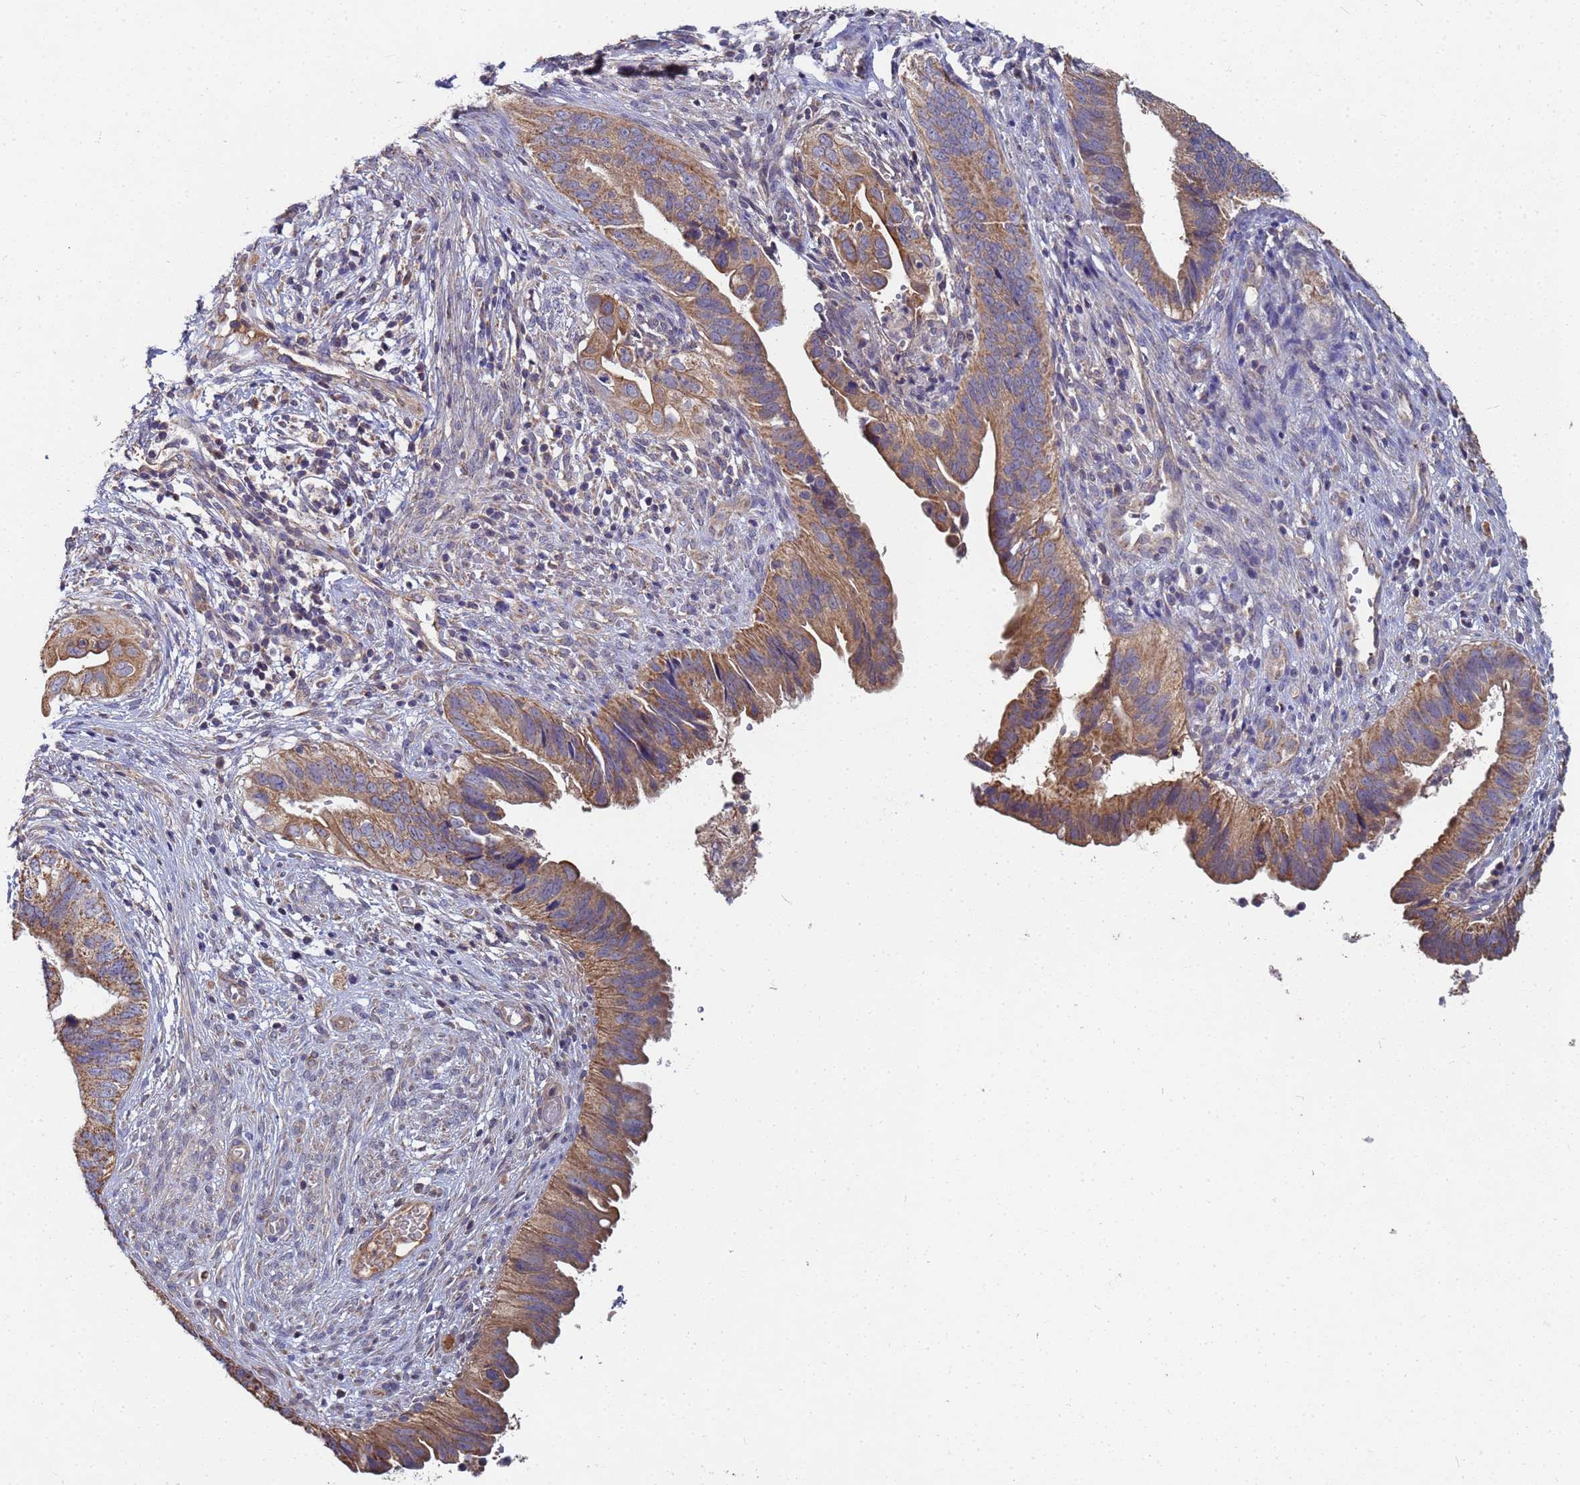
{"staining": {"intensity": "moderate", "quantity": ">75%", "location": "cytoplasmic/membranous"}, "tissue": "cervical cancer", "cell_type": "Tumor cells", "image_type": "cancer", "snomed": [{"axis": "morphology", "description": "Adenocarcinoma, NOS"}, {"axis": "topography", "description": "Cervix"}], "caption": "Tumor cells display medium levels of moderate cytoplasmic/membranous staining in about >75% of cells in cervical cancer (adenocarcinoma).", "gene": "C5orf34", "patient": {"sex": "female", "age": 42}}